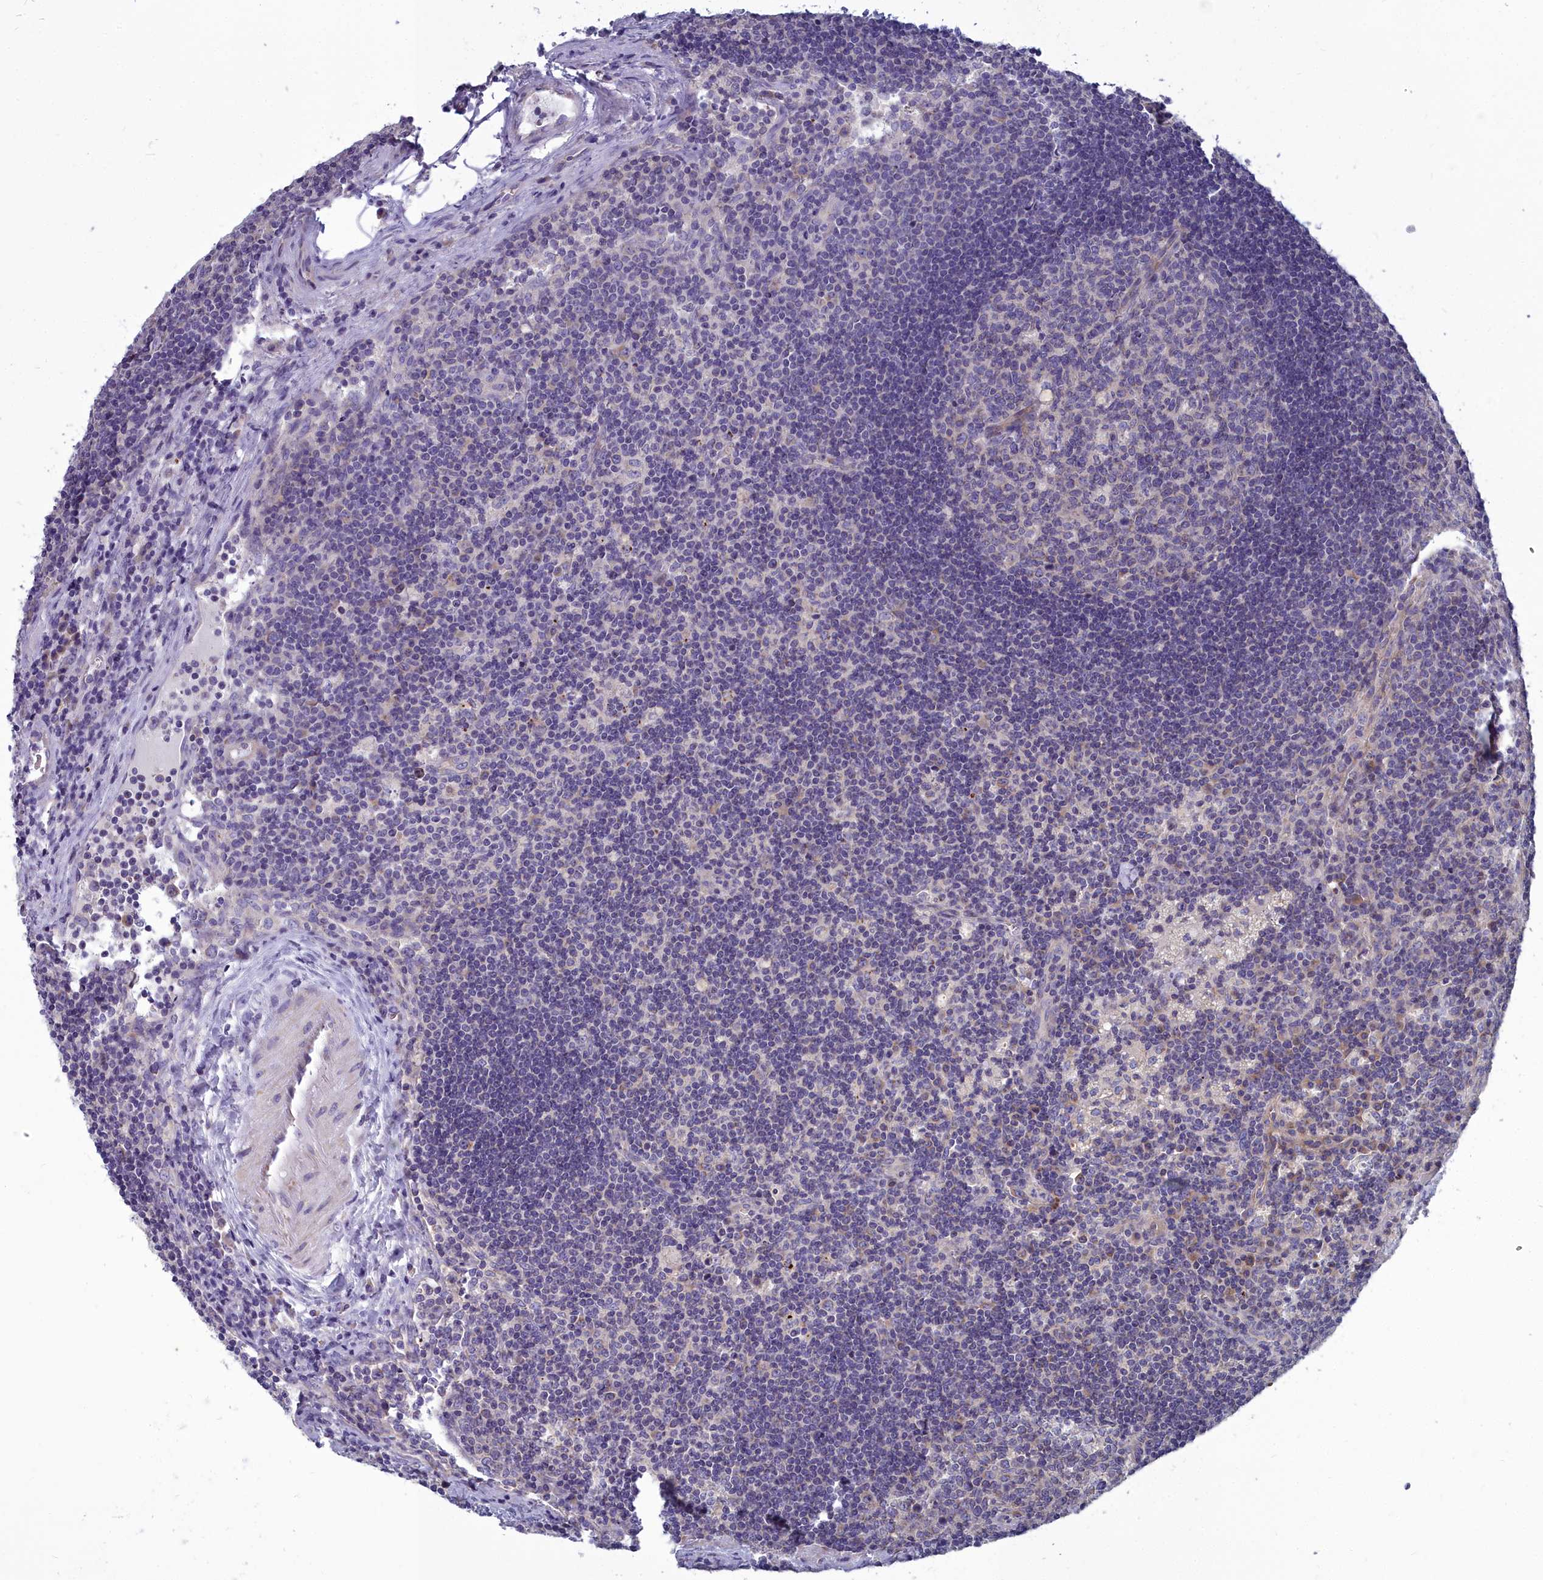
{"staining": {"intensity": "negative", "quantity": "none", "location": "none"}, "tissue": "lymph node", "cell_type": "Germinal center cells", "image_type": "normal", "snomed": [{"axis": "morphology", "description": "Normal tissue, NOS"}, {"axis": "topography", "description": "Lymph node"}], "caption": "IHC micrograph of normal lymph node: lymph node stained with DAB shows no significant protein positivity in germinal center cells.", "gene": "COX20", "patient": {"sex": "male", "age": 58}}